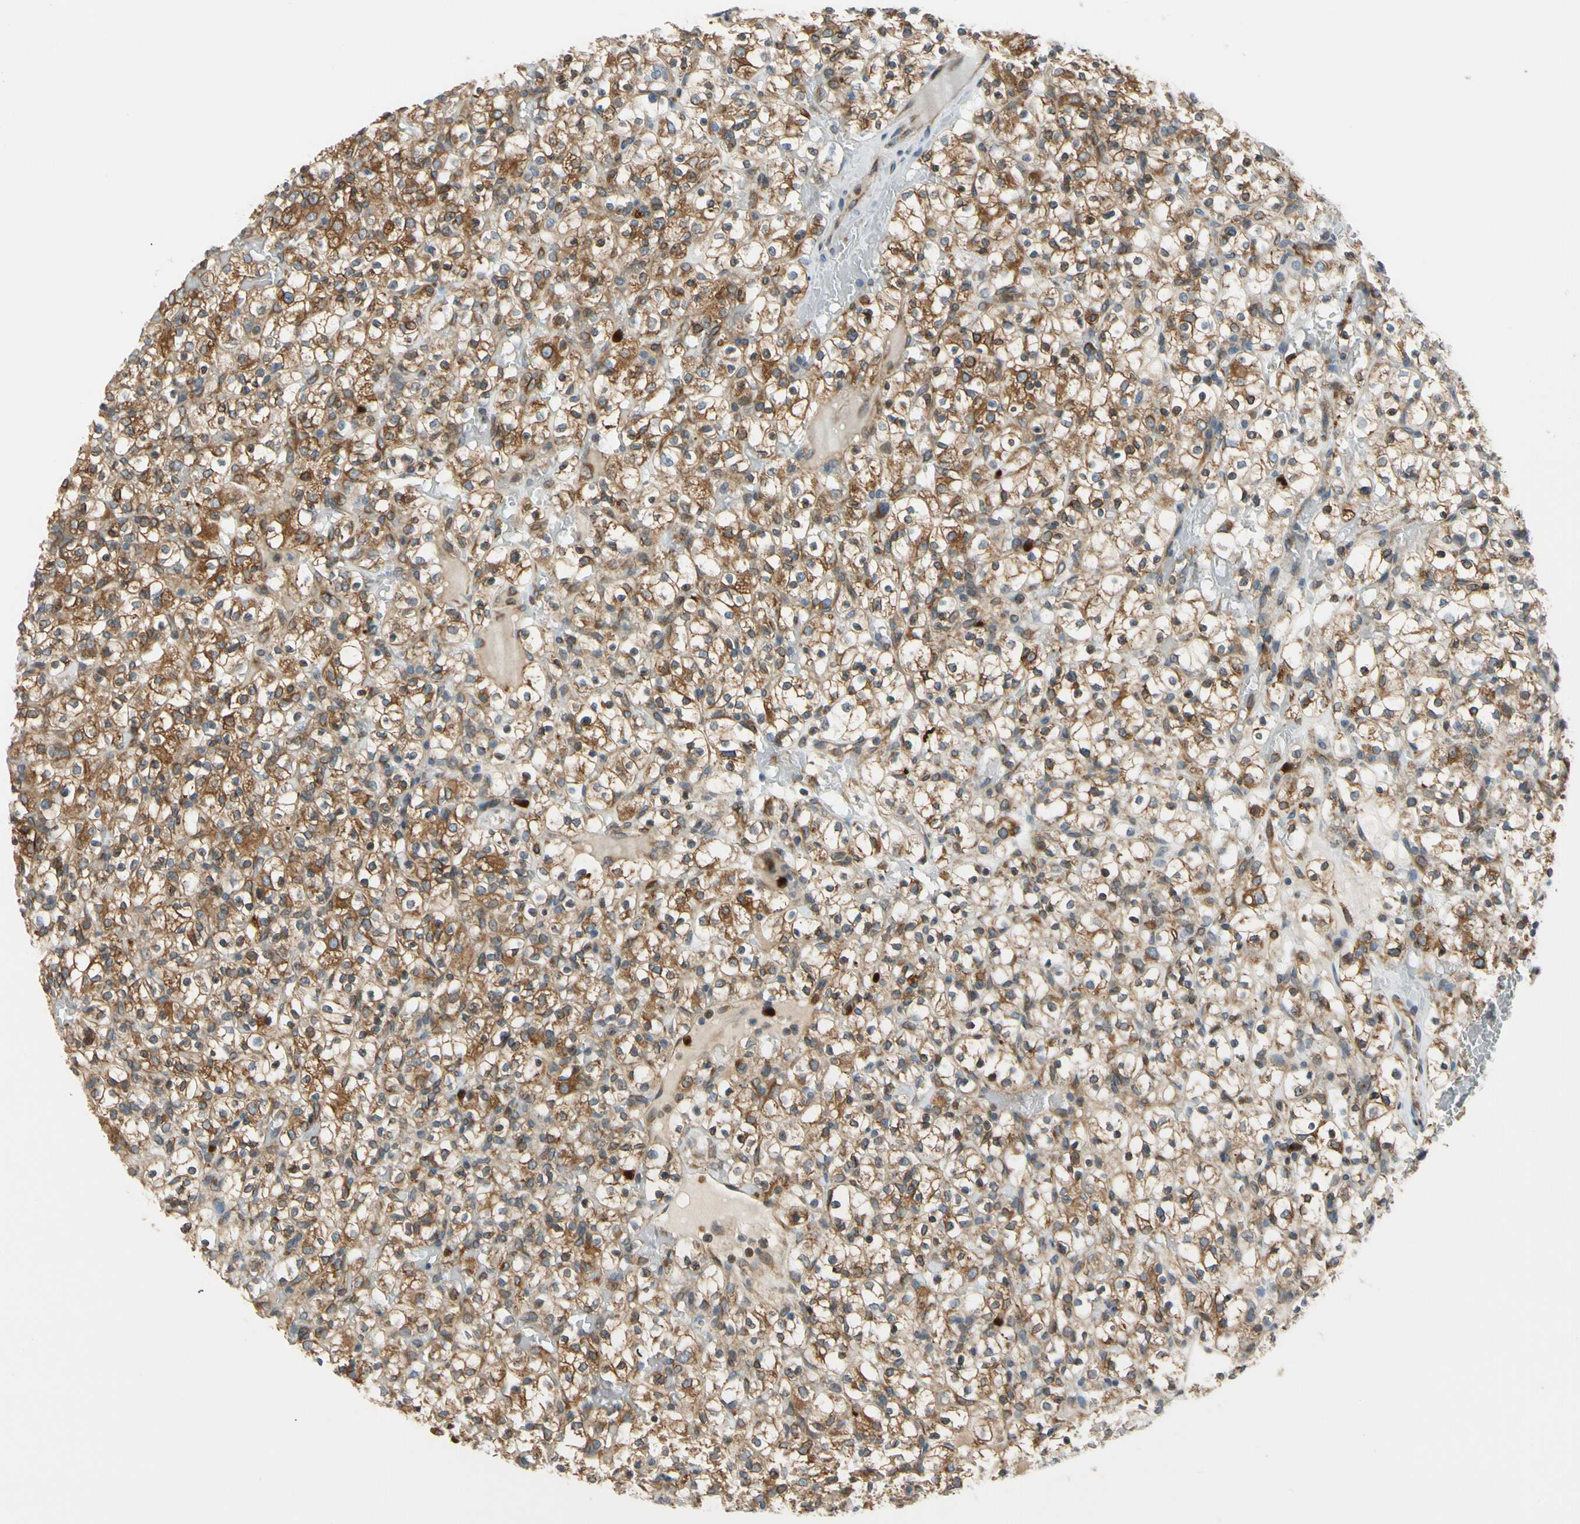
{"staining": {"intensity": "strong", "quantity": ">75%", "location": "cytoplasmic/membranous"}, "tissue": "renal cancer", "cell_type": "Tumor cells", "image_type": "cancer", "snomed": [{"axis": "morphology", "description": "Normal tissue, NOS"}, {"axis": "morphology", "description": "Adenocarcinoma, NOS"}, {"axis": "topography", "description": "Kidney"}], "caption": "Protein expression analysis of human renal cancer (adenocarcinoma) reveals strong cytoplasmic/membranous expression in about >75% of tumor cells. (brown staining indicates protein expression, while blue staining denotes nuclei).", "gene": "CLCC1", "patient": {"sex": "female", "age": 72}}